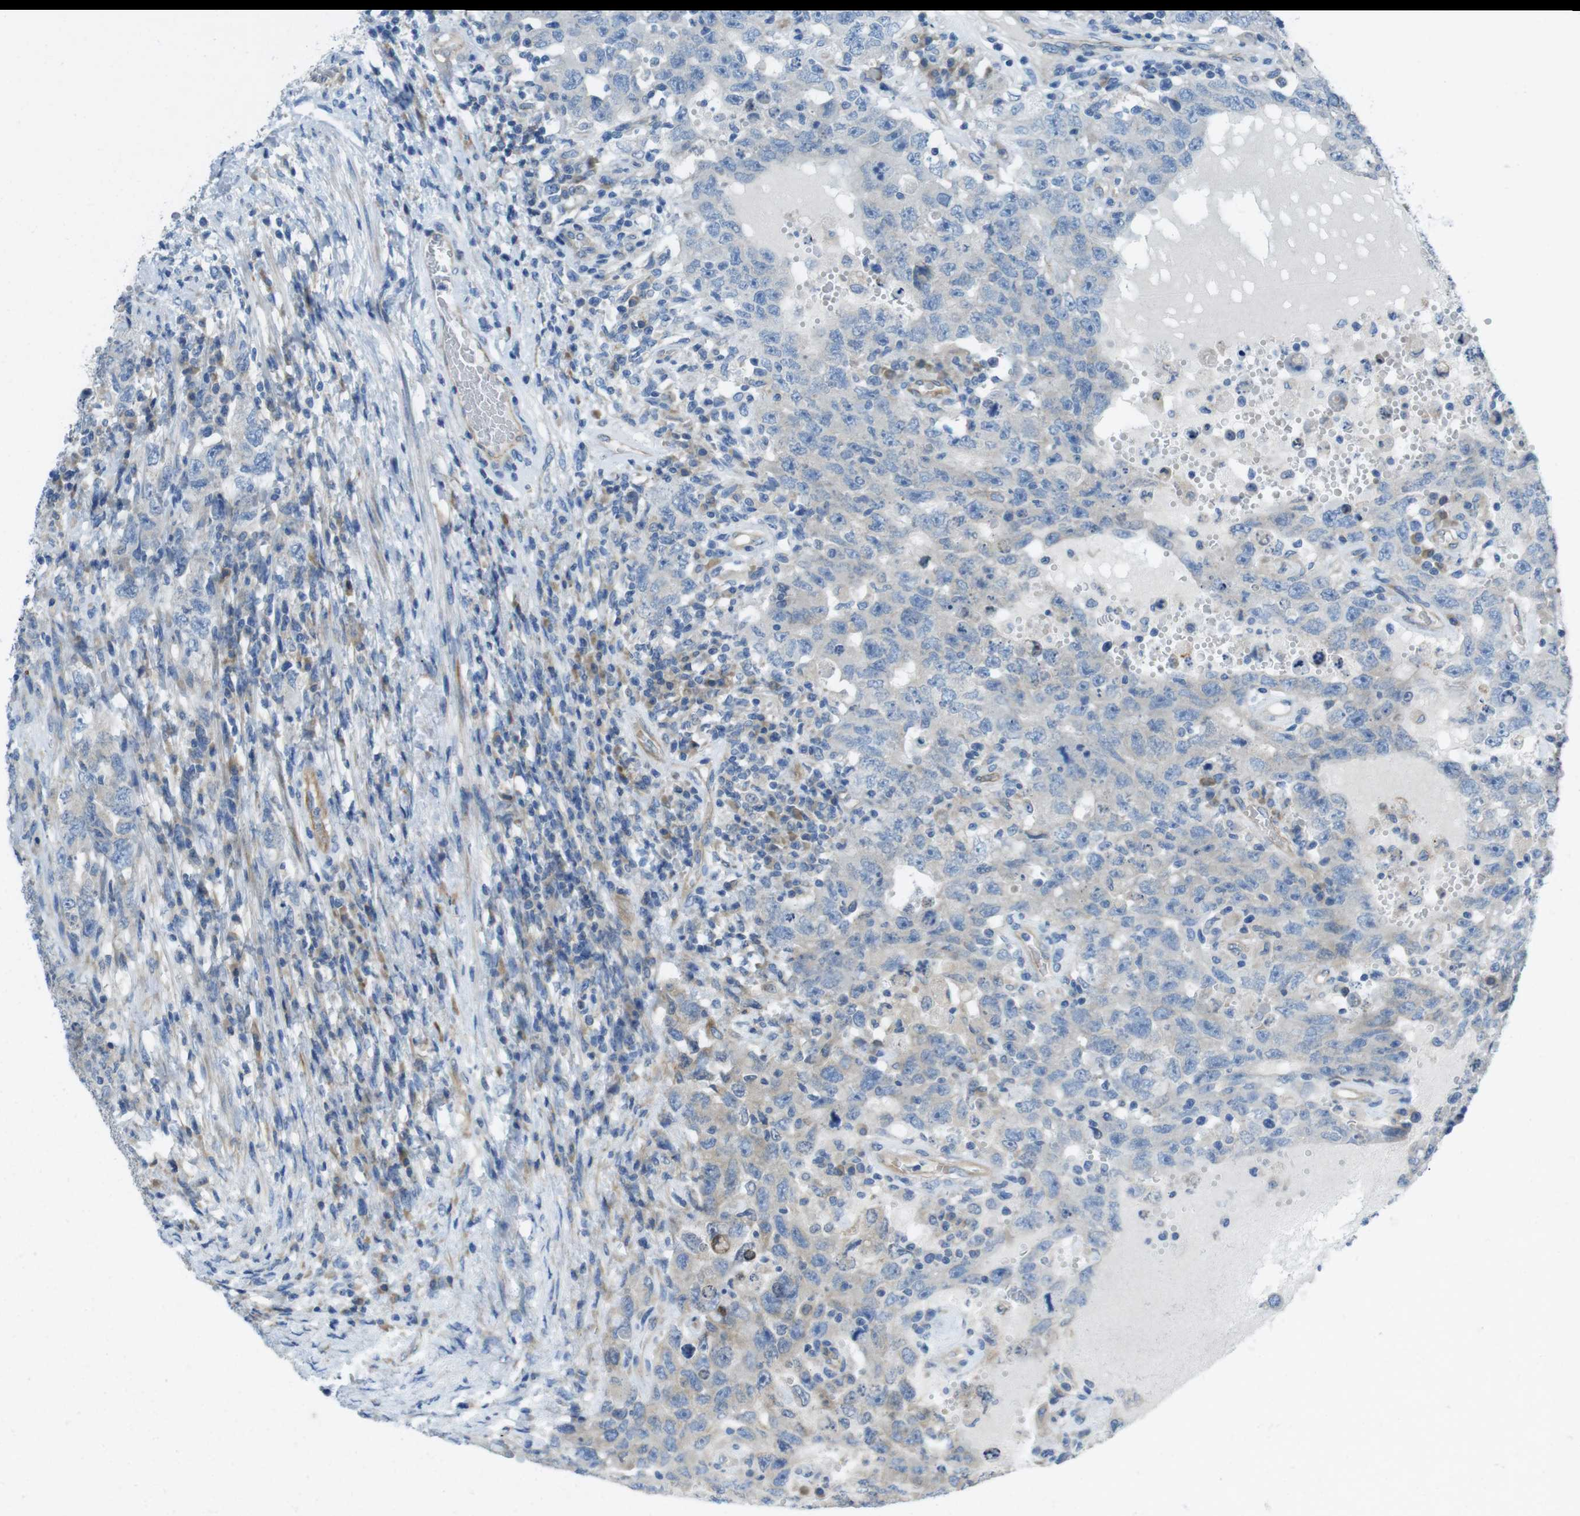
{"staining": {"intensity": "negative", "quantity": "none", "location": "none"}, "tissue": "testis cancer", "cell_type": "Tumor cells", "image_type": "cancer", "snomed": [{"axis": "morphology", "description": "Carcinoma, Embryonal, NOS"}, {"axis": "topography", "description": "Testis"}], "caption": "Immunohistochemistry of testis embryonal carcinoma reveals no positivity in tumor cells.", "gene": "TMEM234", "patient": {"sex": "male", "age": 26}}